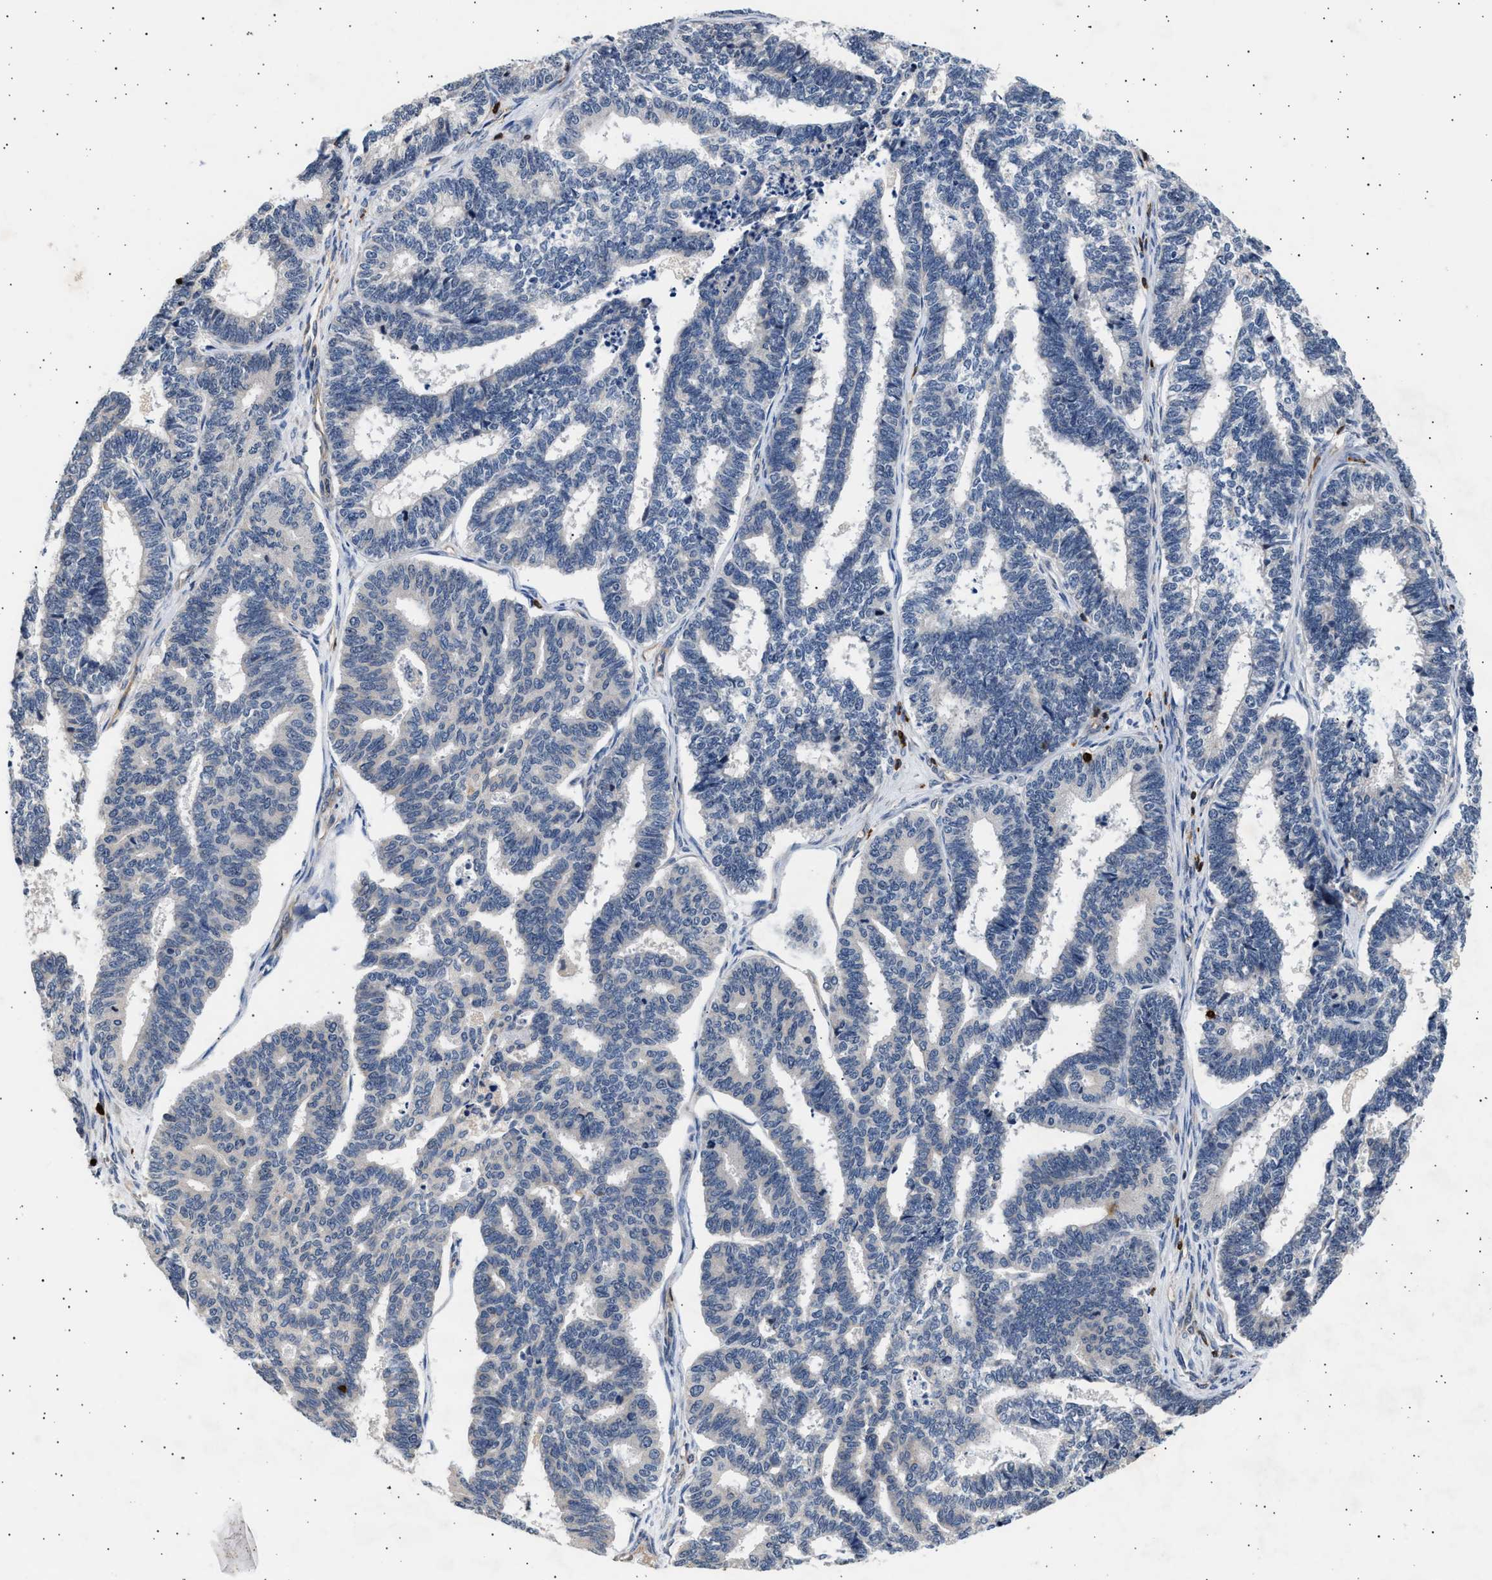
{"staining": {"intensity": "negative", "quantity": "none", "location": "none"}, "tissue": "endometrial cancer", "cell_type": "Tumor cells", "image_type": "cancer", "snomed": [{"axis": "morphology", "description": "Adenocarcinoma, NOS"}, {"axis": "topography", "description": "Endometrium"}], "caption": "The IHC image has no significant staining in tumor cells of endometrial cancer tissue.", "gene": "GRAP2", "patient": {"sex": "female", "age": 70}}